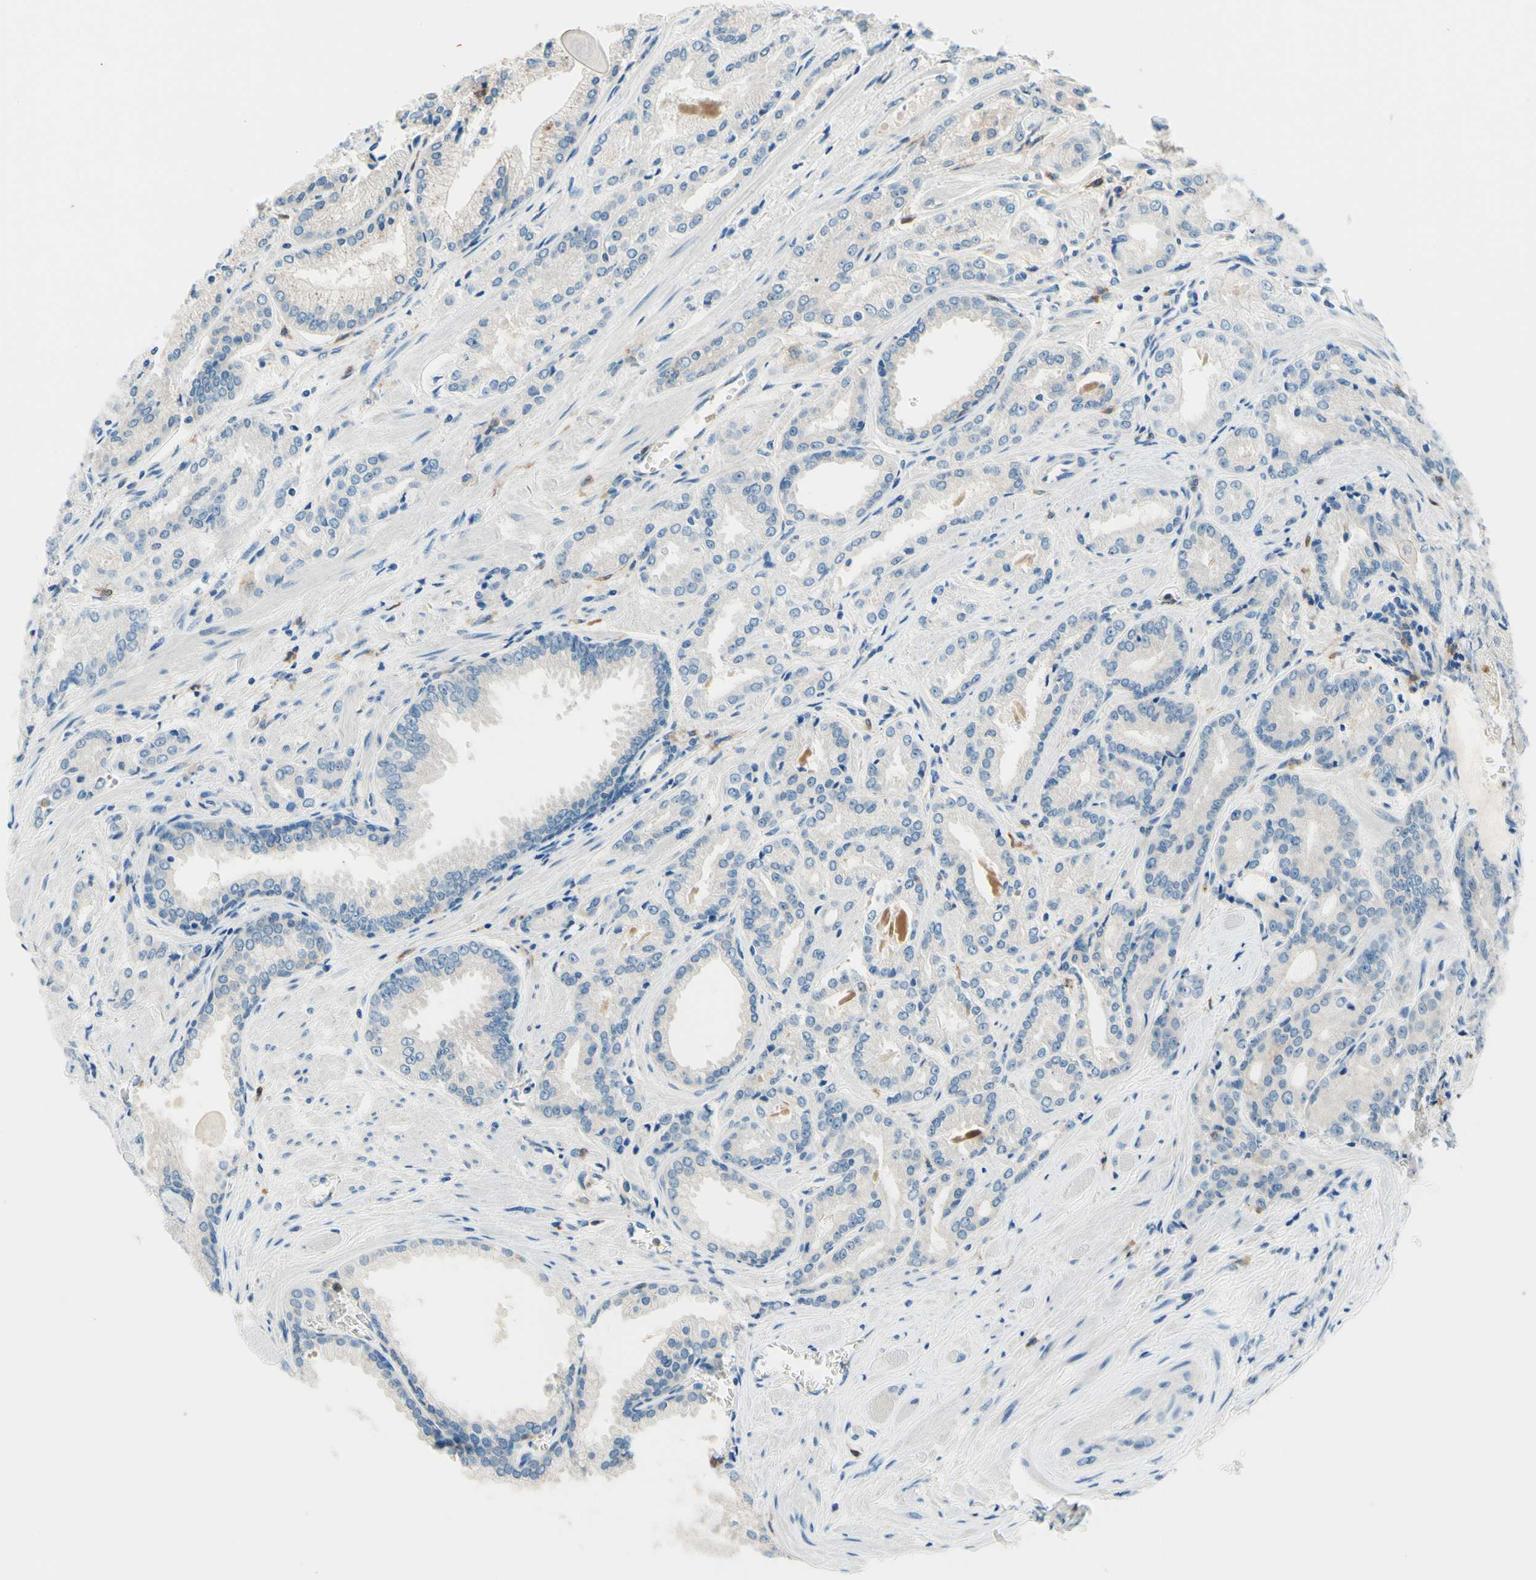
{"staining": {"intensity": "negative", "quantity": "none", "location": "none"}, "tissue": "prostate cancer", "cell_type": "Tumor cells", "image_type": "cancer", "snomed": [{"axis": "morphology", "description": "Adenocarcinoma, Low grade"}, {"axis": "topography", "description": "Prostate"}], "caption": "This micrograph is of prostate low-grade adenocarcinoma stained with IHC to label a protein in brown with the nuclei are counter-stained blue. There is no positivity in tumor cells.", "gene": "SIGLEC9", "patient": {"sex": "male", "age": 59}}